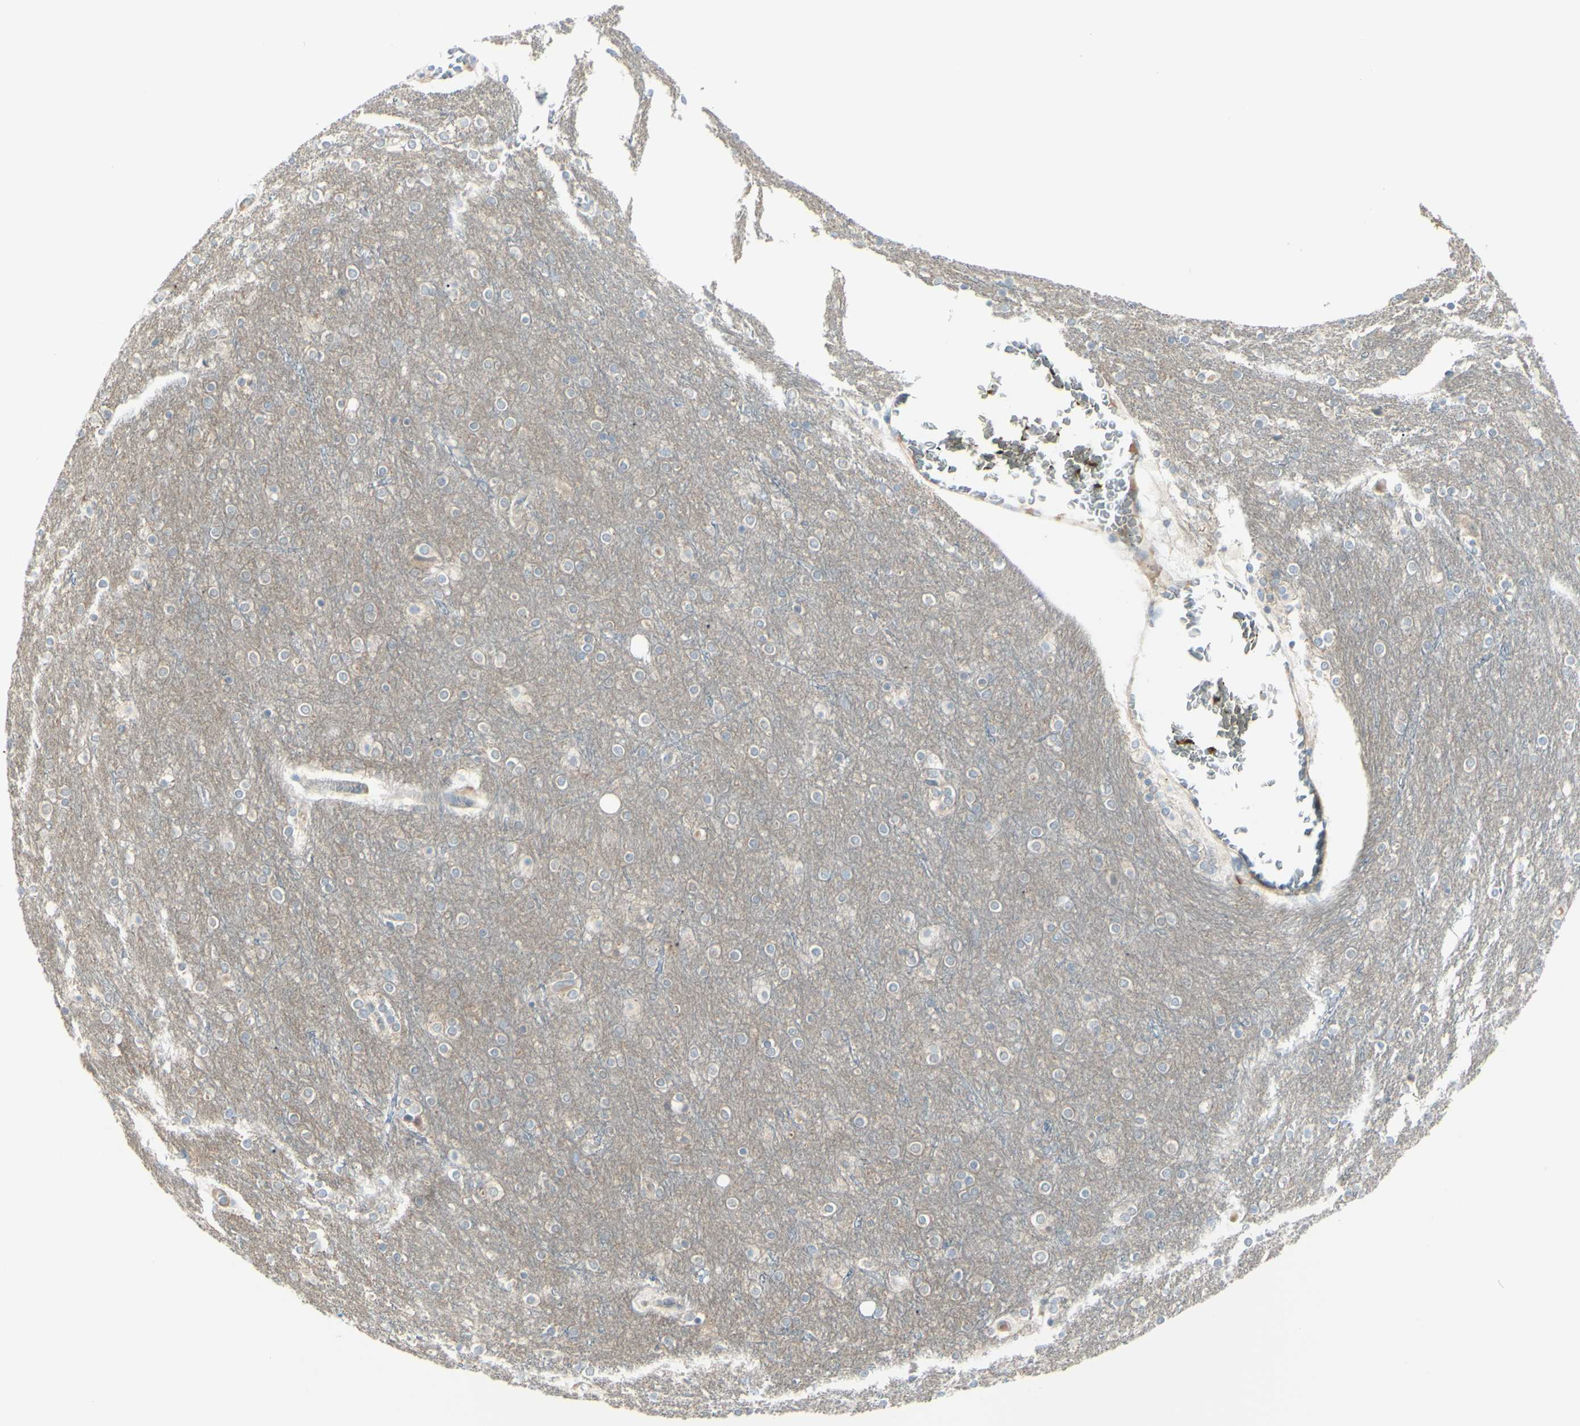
{"staining": {"intensity": "negative", "quantity": "none", "location": "none"}, "tissue": "cerebral cortex", "cell_type": "Endothelial cells", "image_type": "normal", "snomed": [{"axis": "morphology", "description": "Normal tissue, NOS"}, {"axis": "topography", "description": "Cerebral cortex"}], "caption": "Immunohistochemical staining of normal cerebral cortex reveals no significant positivity in endothelial cells. Brightfield microscopy of immunohistochemistry (IHC) stained with DAB (3,3'-diaminobenzidine) (brown) and hematoxylin (blue), captured at high magnification.", "gene": "LRRK1", "patient": {"sex": "female", "age": 54}}